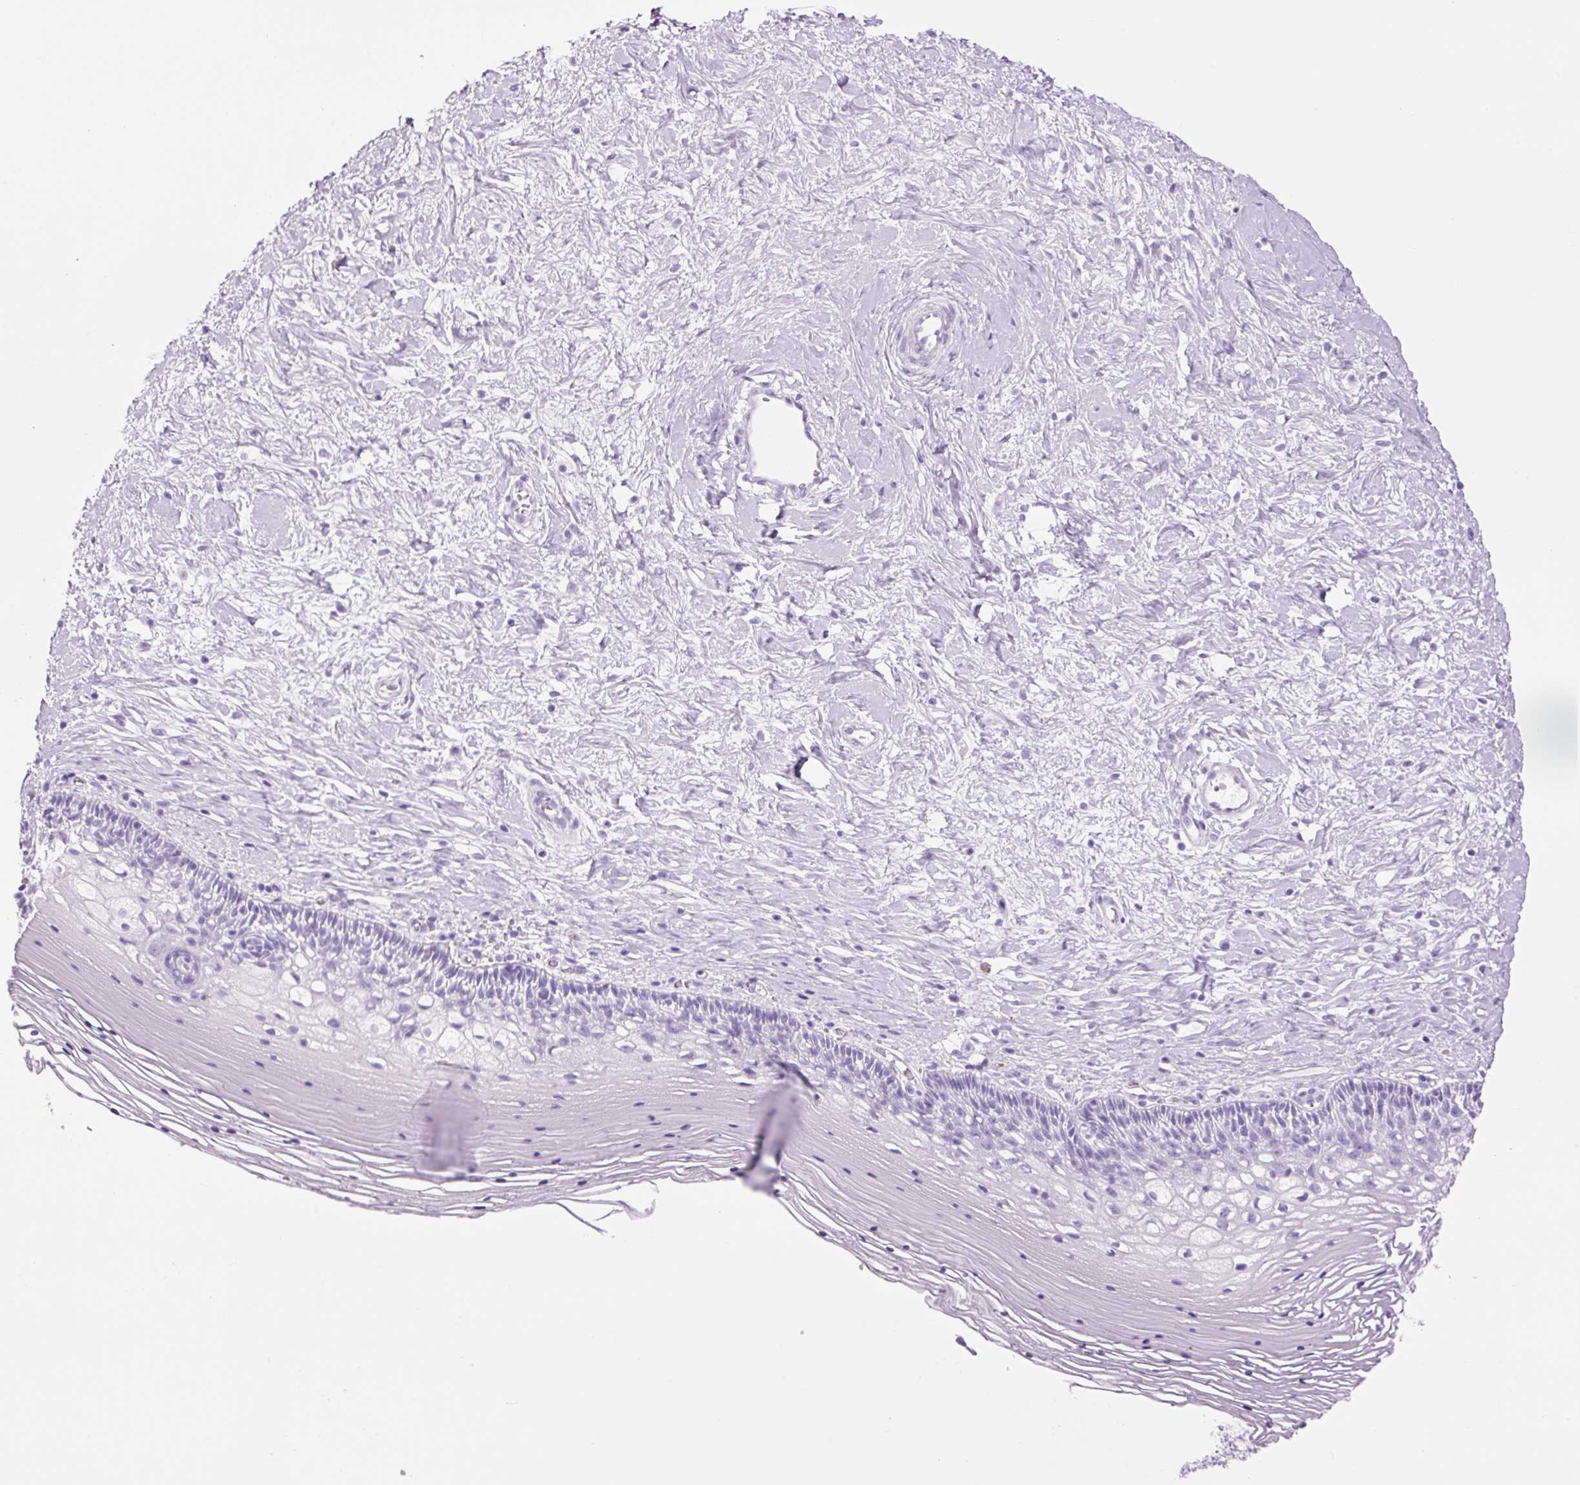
{"staining": {"intensity": "negative", "quantity": "none", "location": "none"}, "tissue": "cervix", "cell_type": "Glandular cells", "image_type": "normal", "snomed": [{"axis": "morphology", "description": "Normal tissue, NOS"}, {"axis": "topography", "description": "Cervix"}], "caption": "This is a photomicrograph of immunohistochemistry (IHC) staining of benign cervix, which shows no staining in glandular cells.", "gene": "LYZ", "patient": {"sex": "female", "age": 36}}